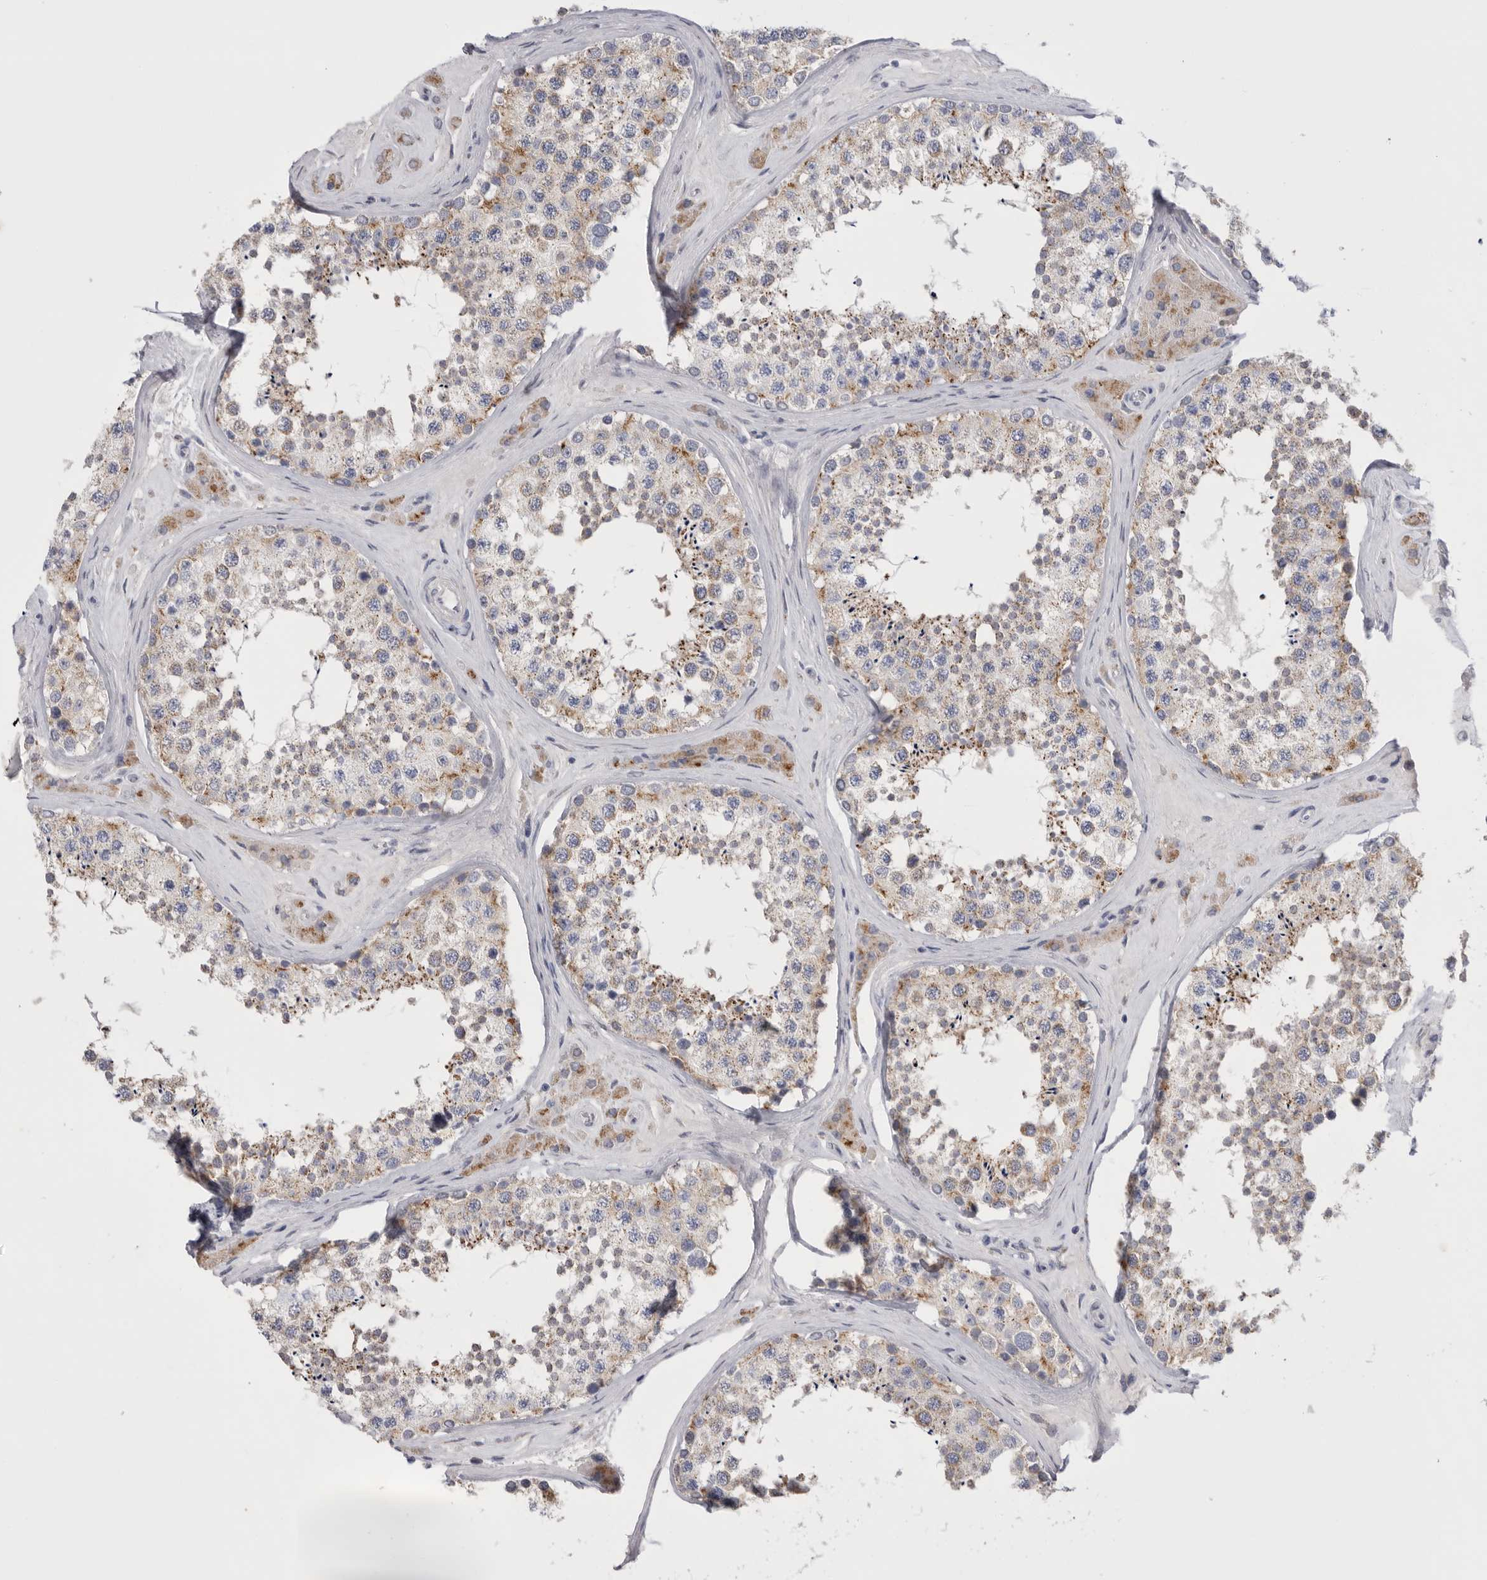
{"staining": {"intensity": "moderate", "quantity": "25%-75%", "location": "cytoplasmic/membranous"}, "tissue": "testis", "cell_type": "Cells in seminiferous ducts", "image_type": "normal", "snomed": [{"axis": "morphology", "description": "Normal tissue, NOS"}, {"axis": "topography", "description": "Testis"}], "caption": "Testis stained for a protein (brown) demonstrates moderate cytoplasmic/membranous positive expression in approximately 25%-75% of cells in seminiferous ducts.", "gene": "CCDC126", "patient": {"sex": "male", "age": 46}}